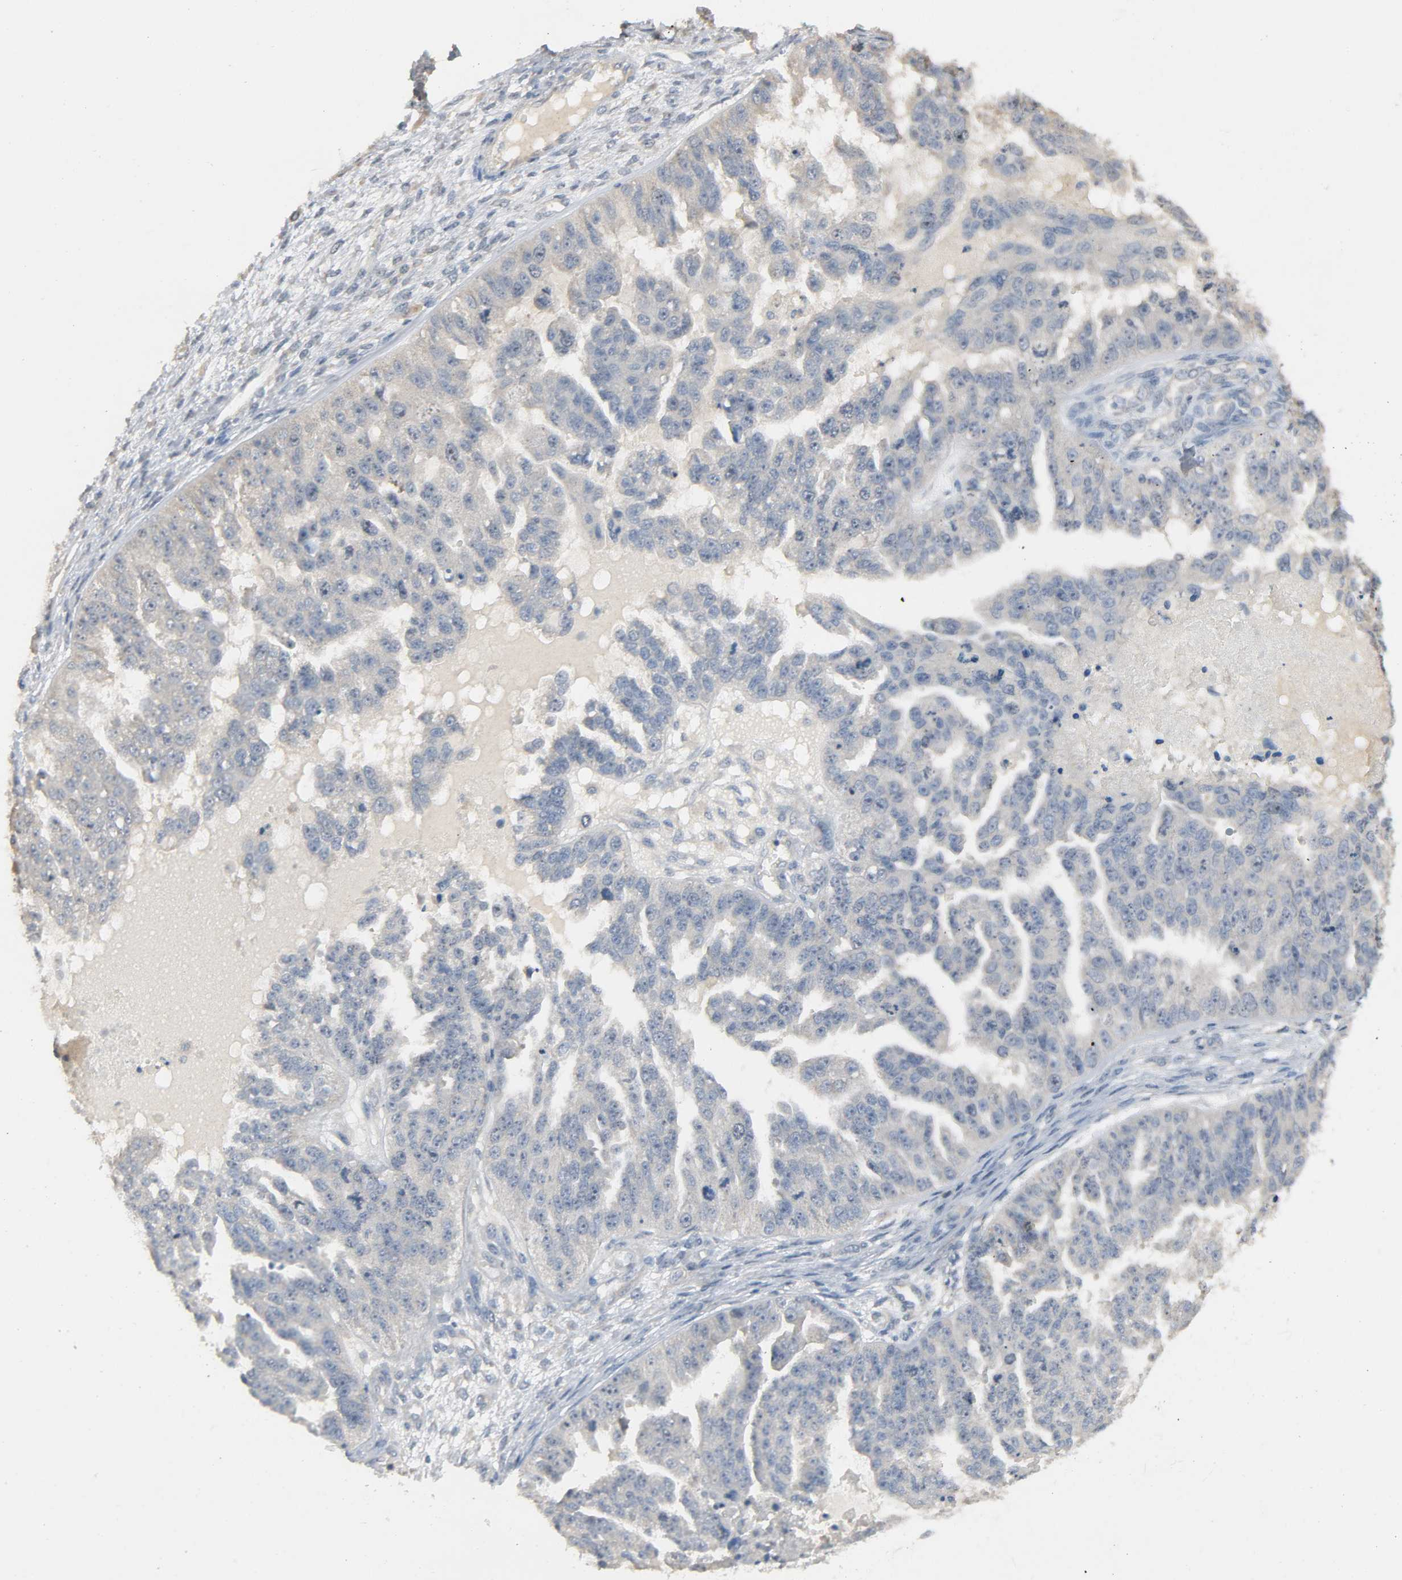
{"staining": {"intensity": "weak", "quantity": "25%-75%", "location": "cytoplasmic/membranous"}, "tissue": "ovarian cancer", "cell_type": "Tumor cells", "image_type": "cancer", "snomed": [{"axis": "morphology", "description": "Cystadenocarcinoma, serous, NOS"}, {"axis": "topography", "description": "Ovary"}], "caption": "Approximately 25%-75% of tumor cells in human serous cystadenocarcinoma (ovarian) show weak cytoplasmic/membranous protein positivity as visualized by brown immunohistochemical staining.", "gene": "CD4", "patient": {"sex": "female", "age": 58}}